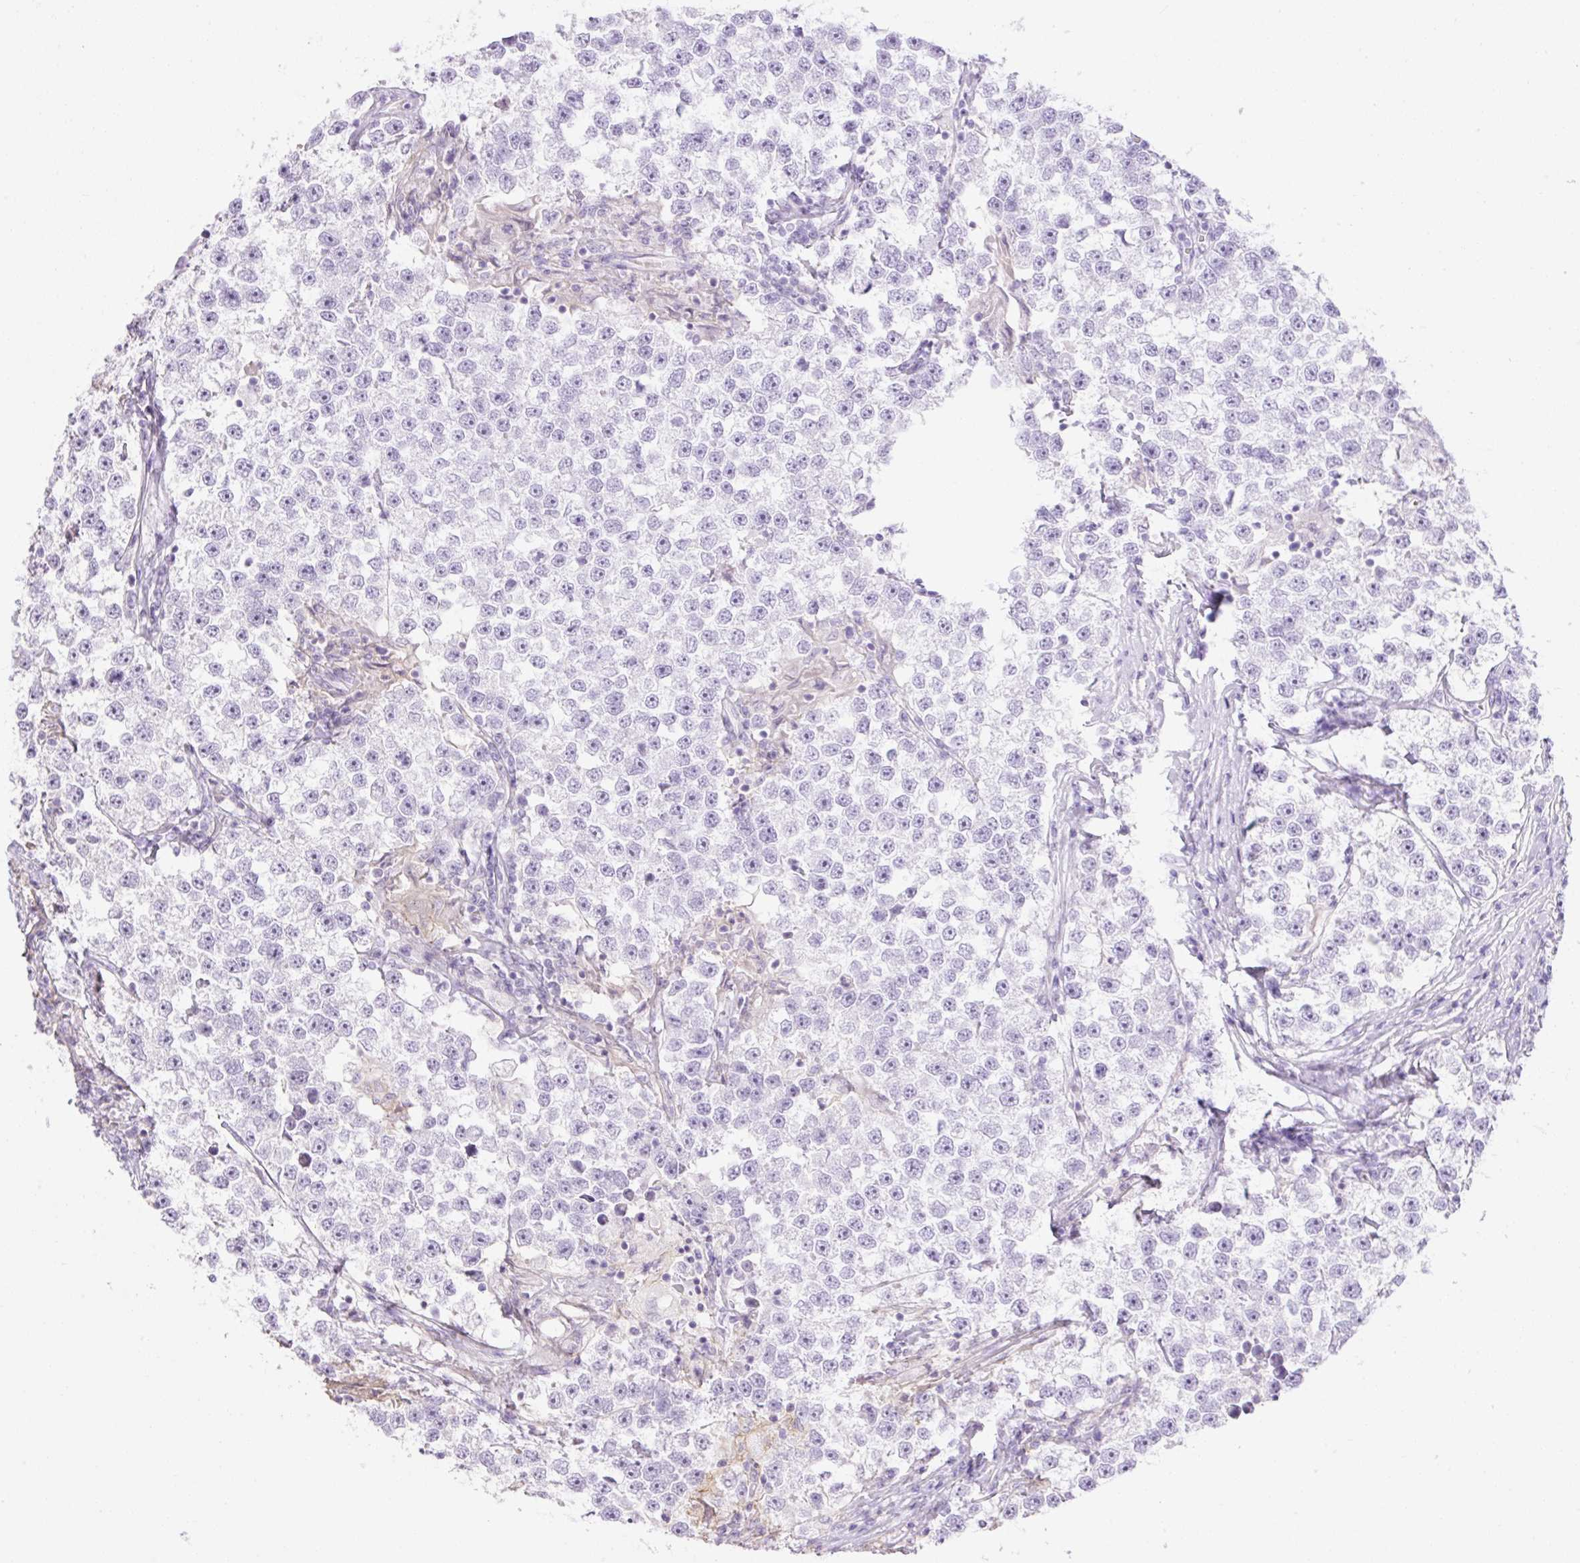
{"staining": {"intensity": "negative", "quantity": "none", "location": "none"}, "tissue": "testis cancer", "cell_type": "Tumor cells", "image_type": "cancer", "snomed": [{"axis": "morphology", "description": "Seminoma, NOS"}, {"axis": "topography", "description": "Testis"}], "caption": "Tumor cells are negative for brown protein staining in testis seminoma.", "gene": "GRID2", "patient": {"sex": "male", "age": 46}}